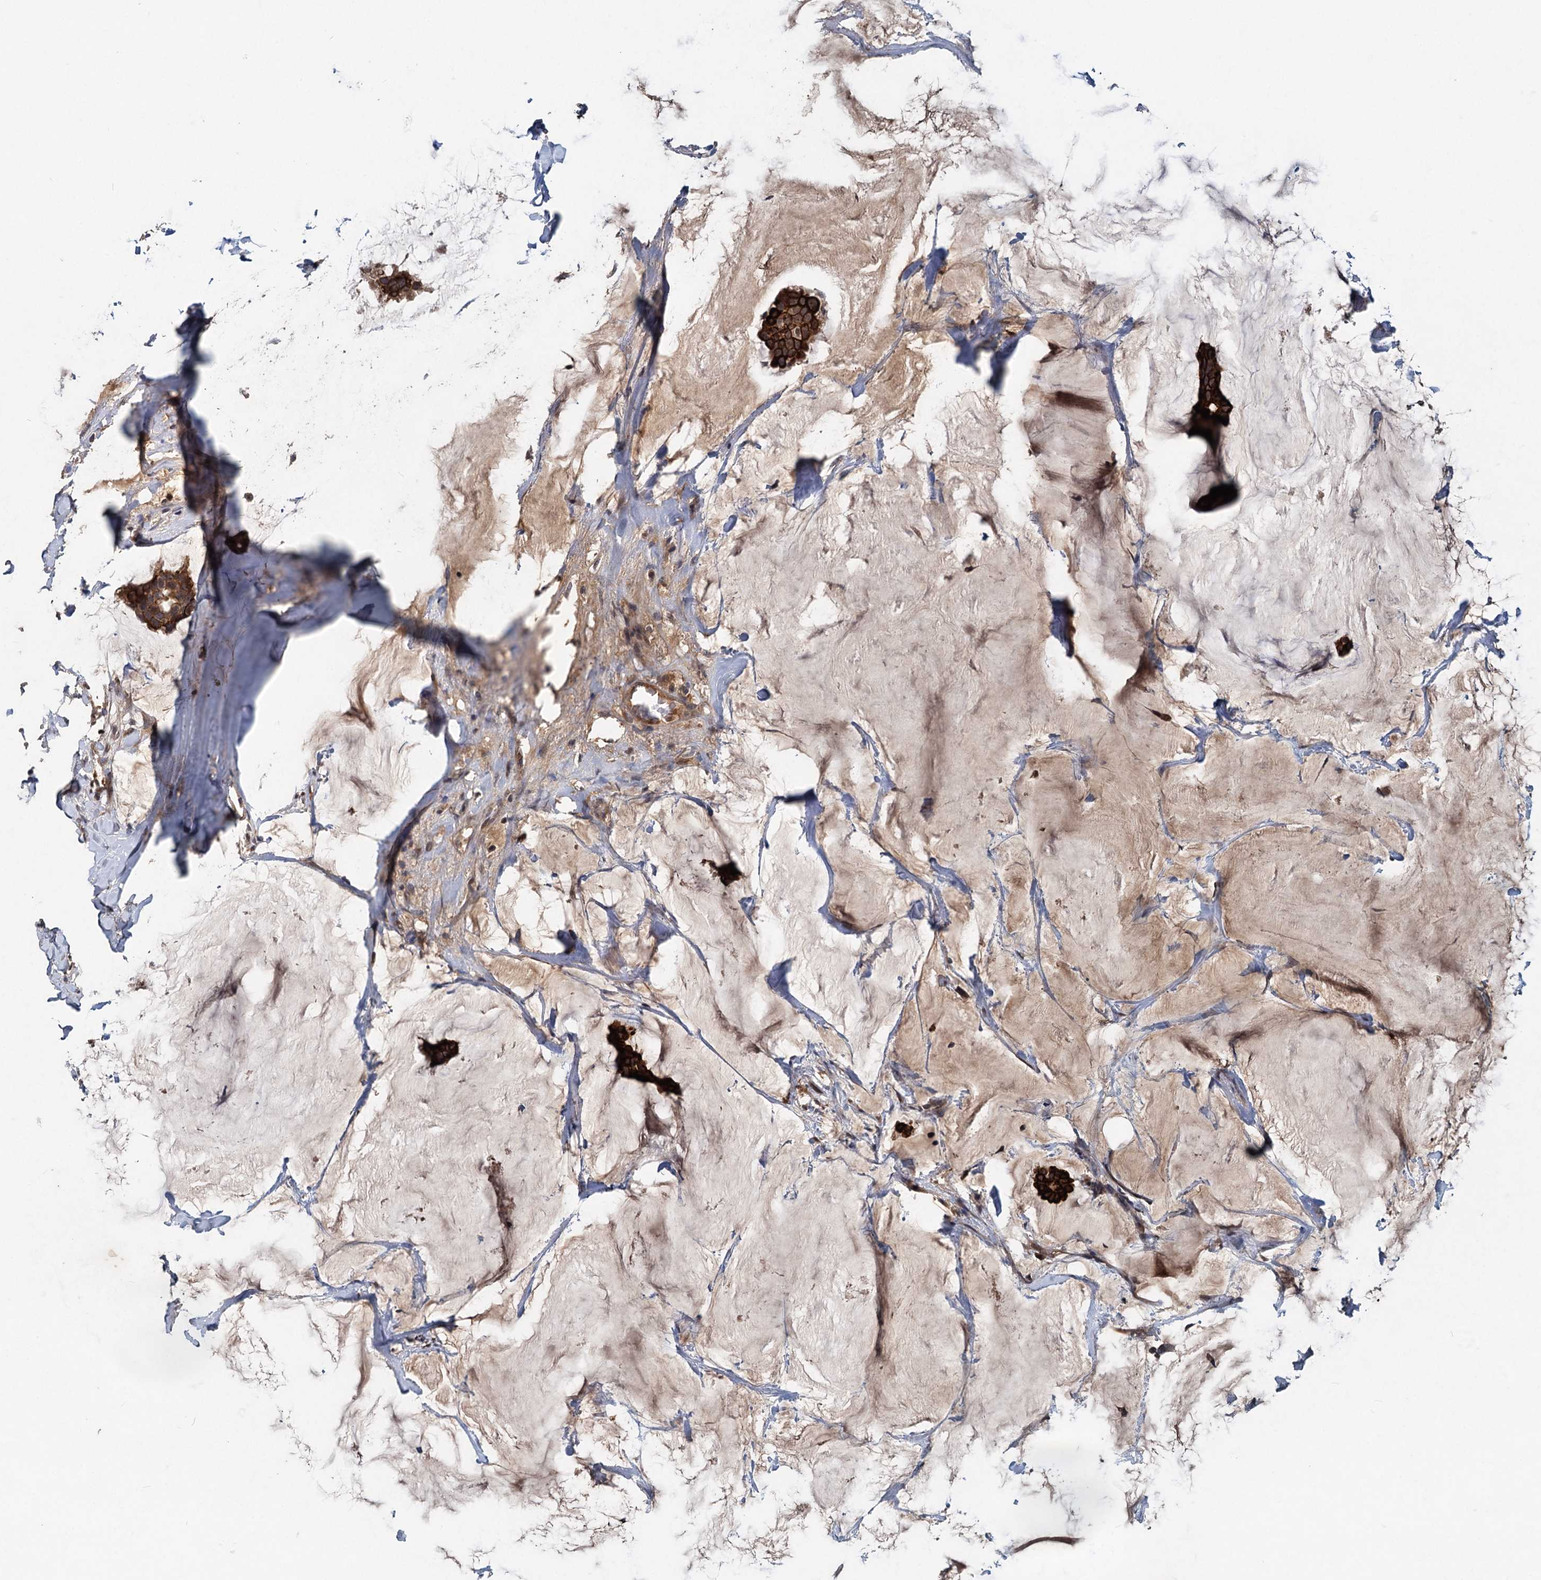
{"staining": {"intensity": "strong", "quantity": ">75%", "location": "cytoplasmic/membranous"}, "tissue": "breast cancer", "cell_type": "Tumor cells", "image_type": "cancer", "snomed": [{"axis": "morphology", "description": "Duct carcinoma"}, {"axis": "topography", "description": "Breast"}], "caption": "Human breast cancer stained with a protein marker displays strong staining in tumor cells.", "gene": "RITA1", "patient": {"sex": "female", "age": 93}}